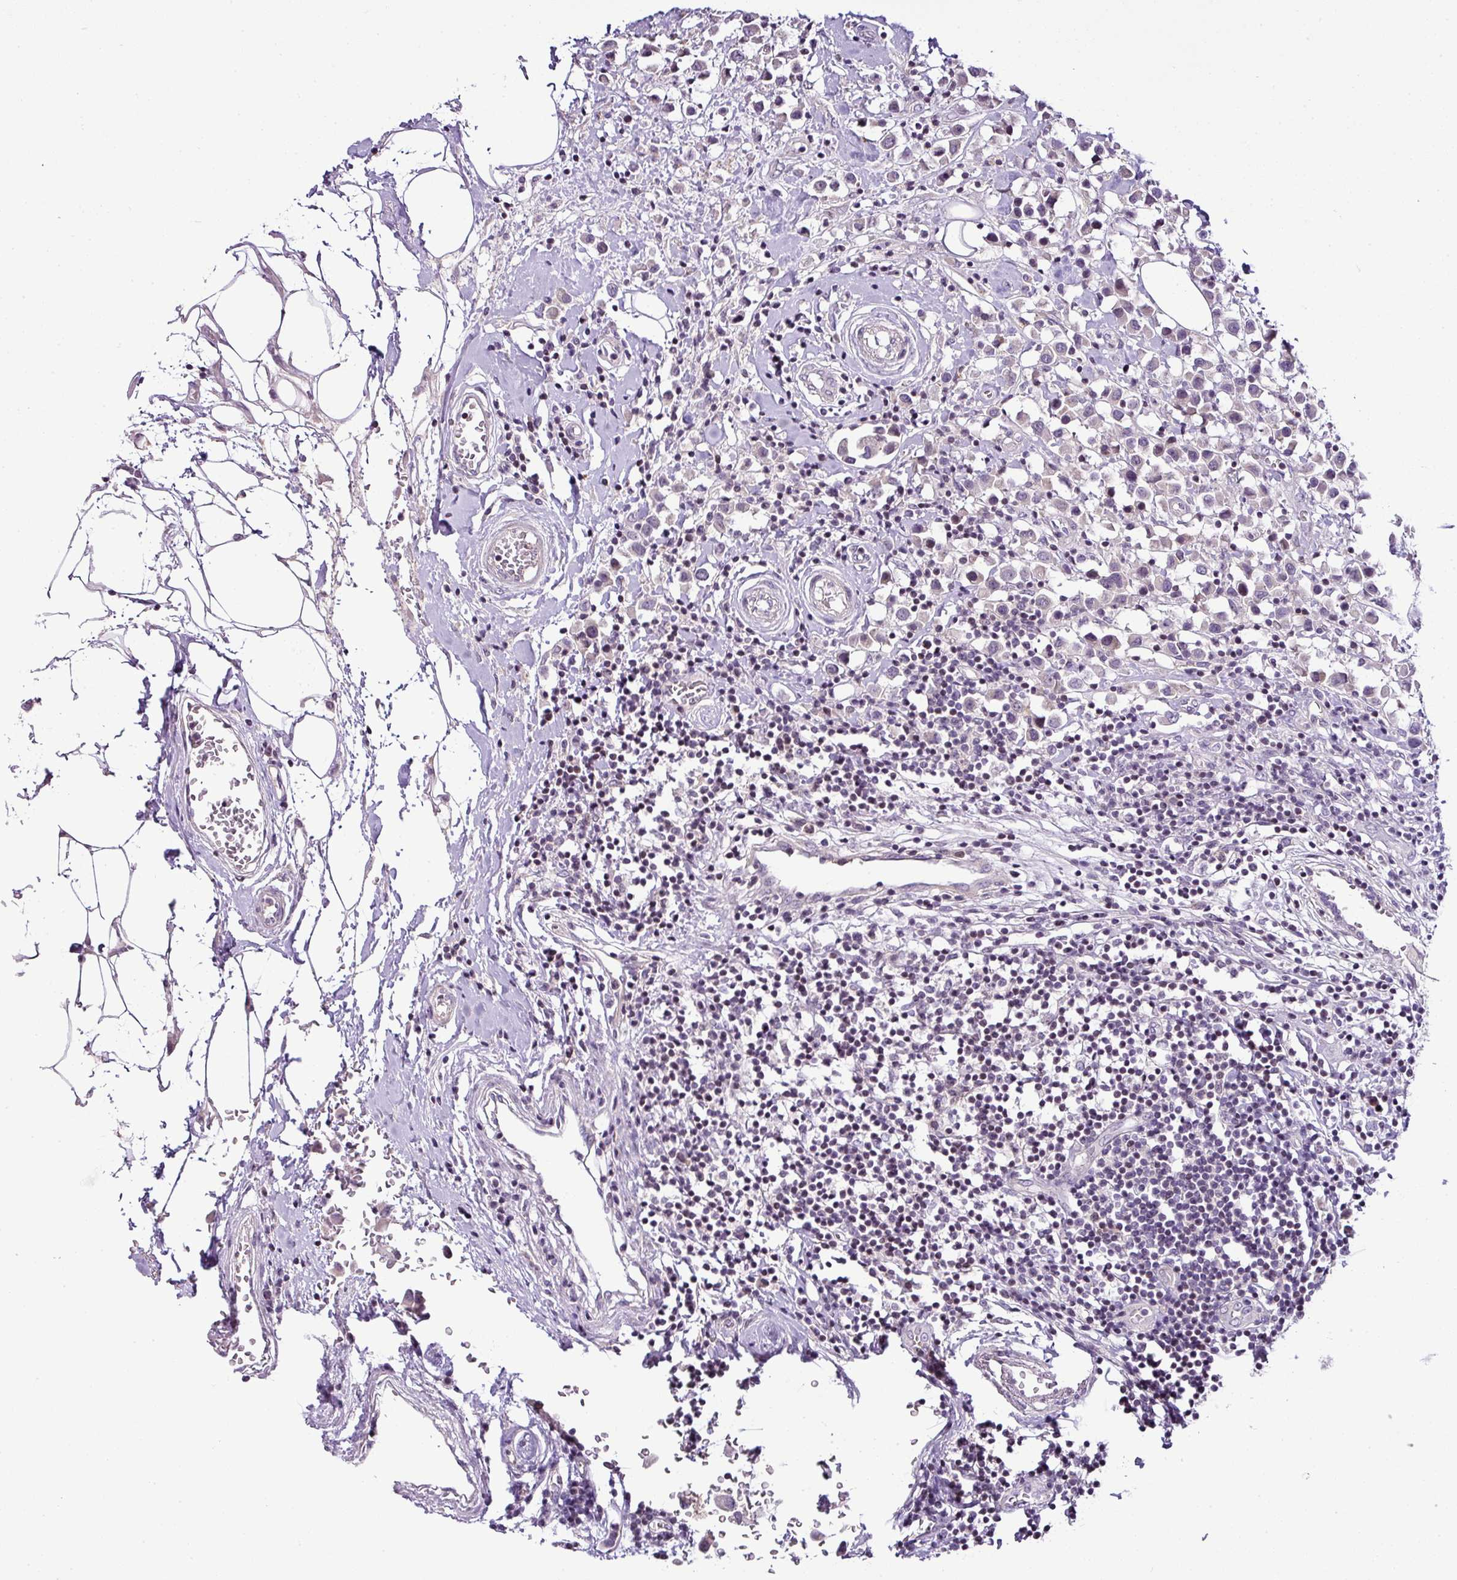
{"staining": {"intensity": "negative", "quantity": "none", "location": "none"}, "tissue": "breast cancer", "cell_type": "Tumor cells", "image_type": "cancer", "snomed": [{"axis": "morphology", "description": "Duct carcinoma"}, {"axis": "topography", "description": "Breast"}], "caption": "Breast cancer (intraductal carcinoma) was stained to show a protein in brown. There is no significant expression in tumor cells. Brightfield microscopy of immunohistochemistry stained with DAB (3,3'-diaminobenzidine) (brown) and hematoxylin (blue), captured at high magnification.", "gene": "TEX30", "patient": {"sex": "female", "age": 61}}